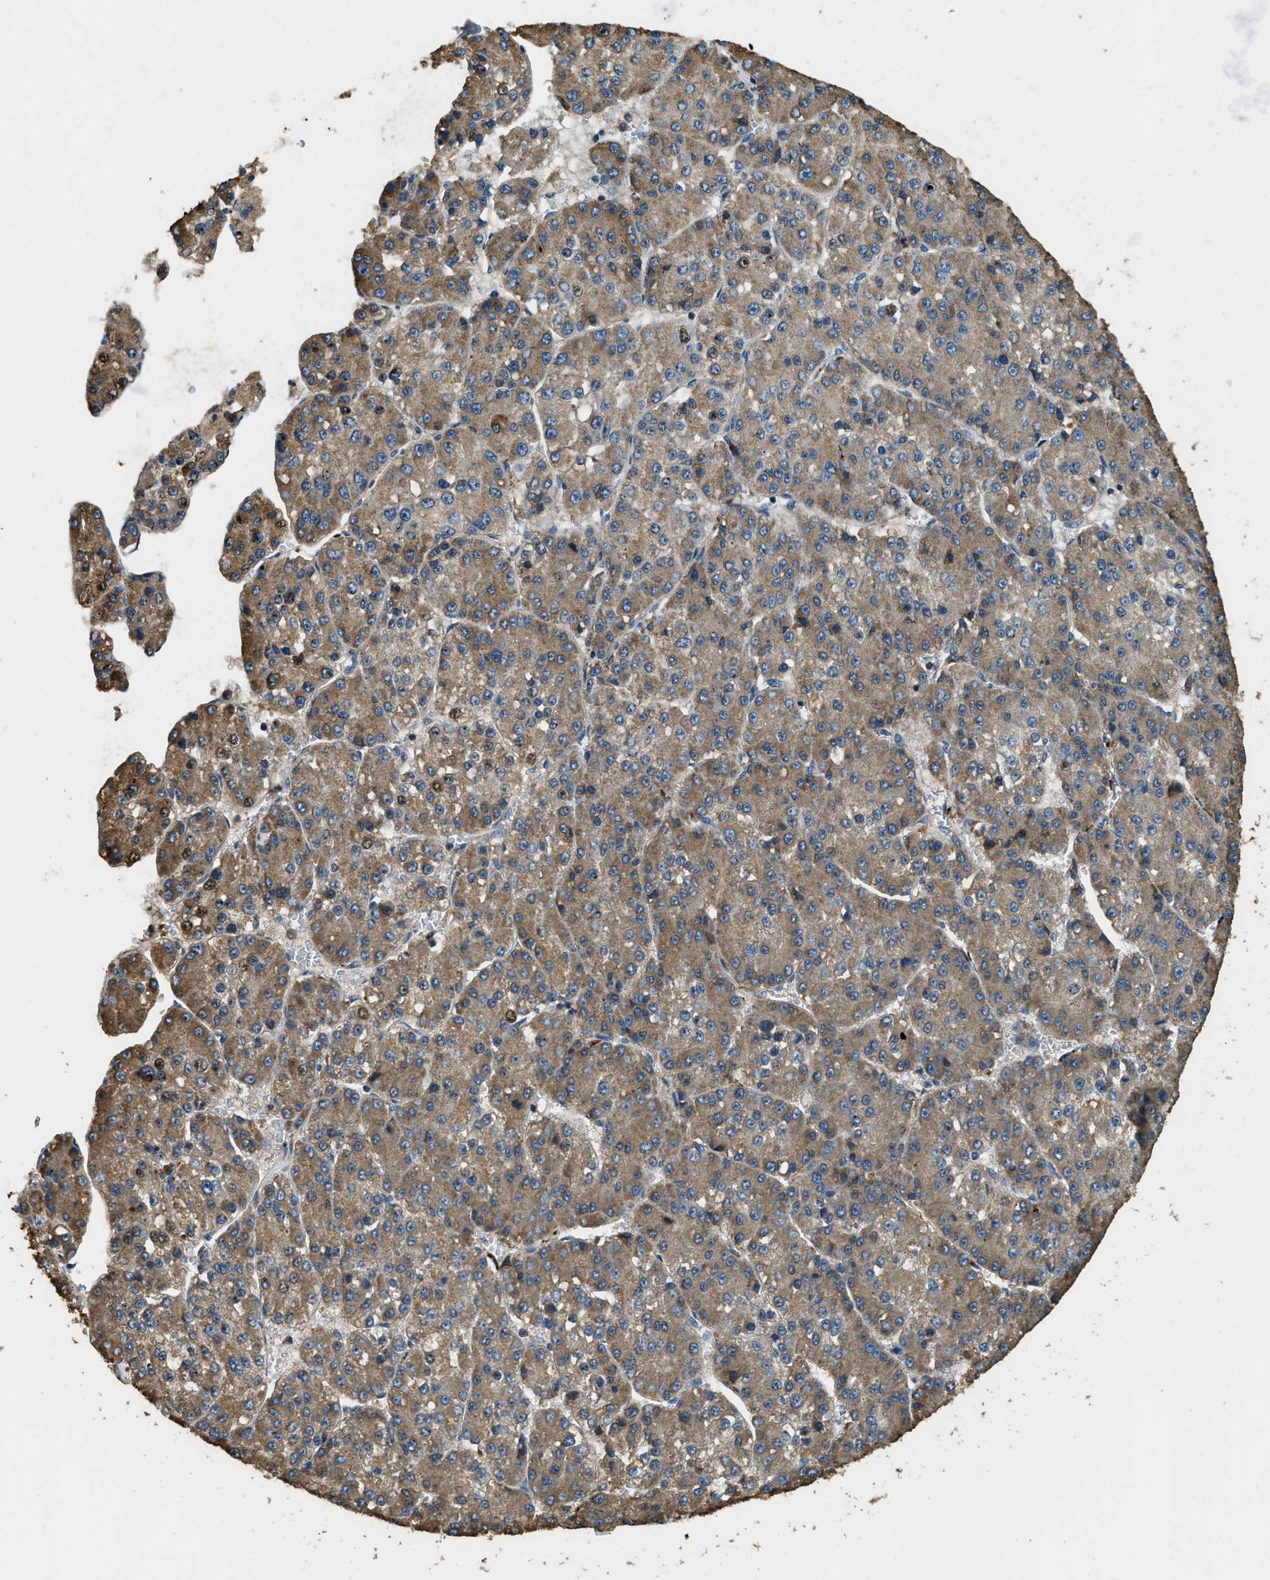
{"staining": {"intensity": "moderate", "quantity": ">75%", "location": "cytoplasmic/membranous"}, "tissue": "liver cancer", "cell_type": "Tumor cells", "image_type": "cancer", "snomed": [{"axis": "morphology", "description": "Carcinoma, Hepatocellular, NOS"}, {"axis": "topography", "description": "Liver"}], "caption": "Immunohistochemical staining of liver cancer shows moderate cytoplasmic/membranous protein staining in approximately >75% of tumor cells.", "gene": "ERGIC1", "patient": {"sex": "female", "age": 73}}